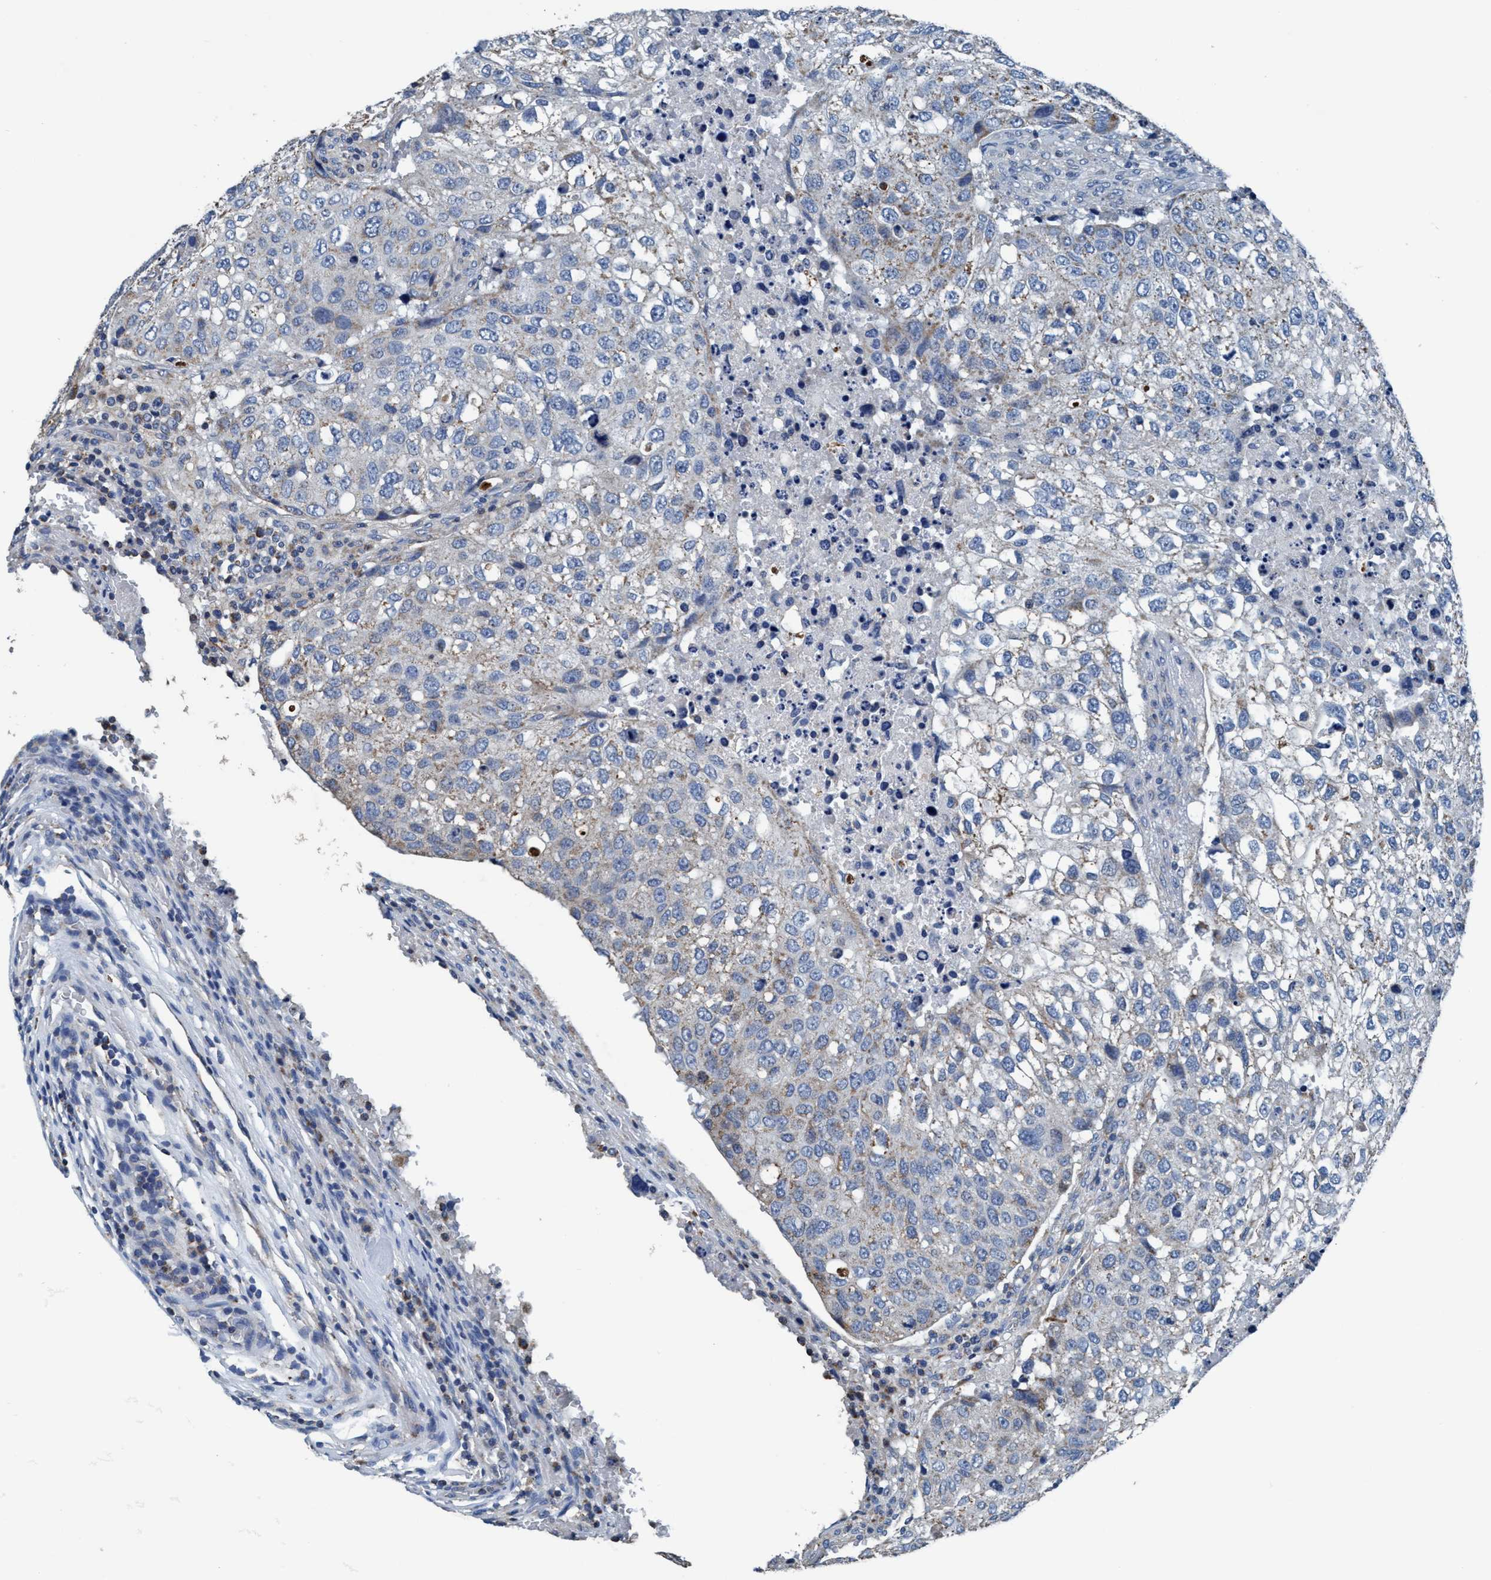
{"staining": {"intensity": "moderate", "quantity": "<25%", "location": "cytoplasmic/membranous"}, "tissue": "urothelial cancer", "cell_type": "Tumor cells", "image_type": "cancer", "snomed": [{"axis": "morphology", "description": "Urothelial carcinoma, High grade"}, {"axis": "topography", "description": "Lymph node"}, {"axis": "topography", "description": "Urinary bladder"}], "caption": "There is low levels of moderate cytoplasmic/membranous expression in tumor cells of urothelial cancer, as demonstrated by immunohistochemical staining (brown color).", "gene": "ANKFN1", "patient": {"sex": "male", "age": 51}}